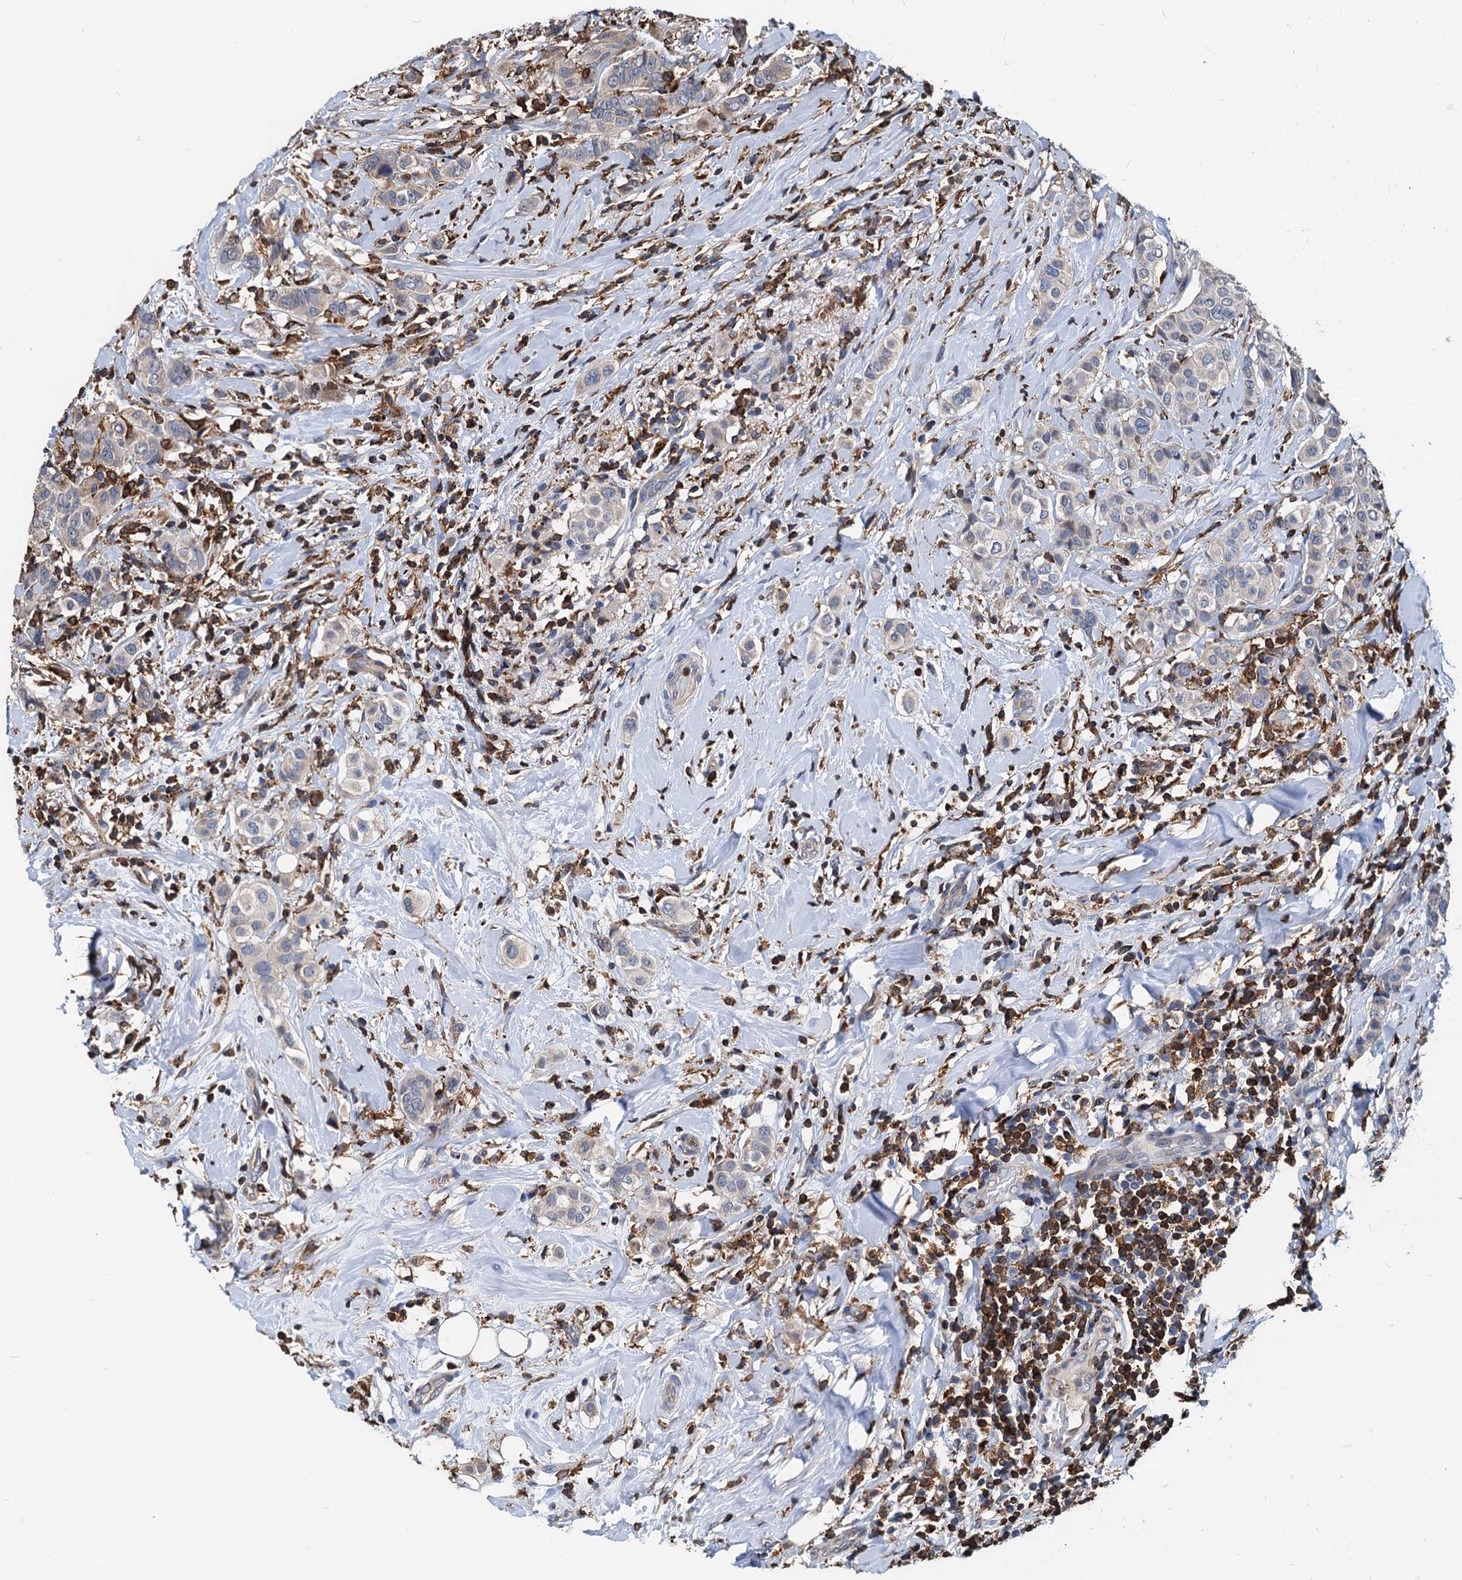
{"staining": {"intensity": "negative", "quantity": "none", "location": "none"}, "tissue": "breast cancer", "cell_type": "Tumor cells", "image_type": "cancer", "snomed": [{"axis": "morphology", "description": "Lobular carcinoma"}, {"axis": "topography", "description": "Breast"}], "caption": "Breast cancer stained for a protein using immunohistochemistry shows no expression tumor cells.", "gene": "LCP2", "patient": {"sex": "female", "age": 51}}